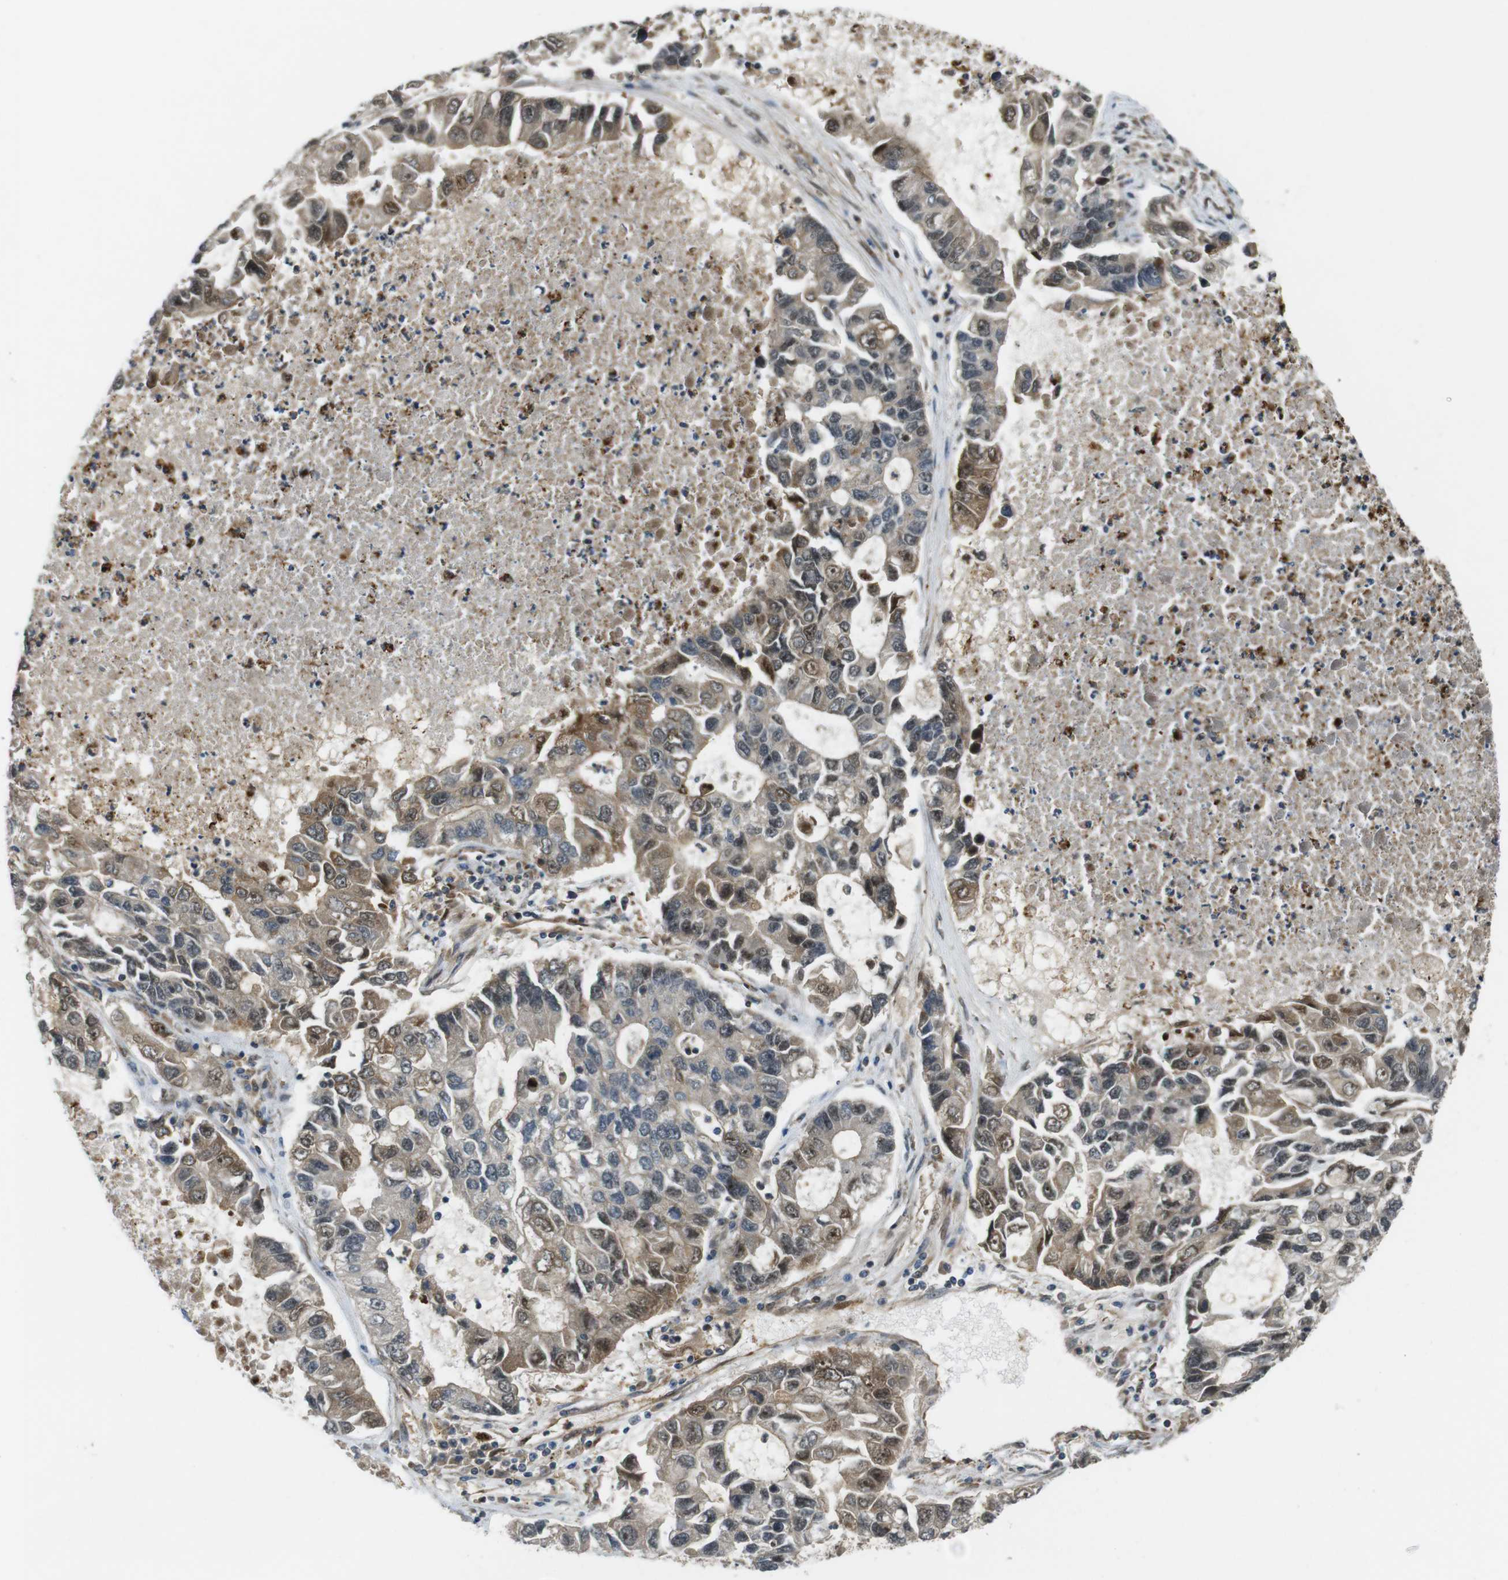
{"staining": {"intensity": "moderate", "quantity": ">75%", "location": "cytoplasmic/membranous,nuclear"}, "tissue": "lung cancer", "cell_type": "Tumor cells", "image_type": "cancer", "snomed": [{"axis": "morphology", "description": "Adenocarcinoma, NOS"}, {"axis": "topography", "description": "Lung"}], "caption": "The immunohistochemical stain shows moderate cytoplasmic/membranous and nuclear expression in tumor cells of lung cancer tissue. The protein is stained brown, and the nuclei are stained in blue (DAB IHC with brightfield microscopy, high magnification).", "gene": "TSC1", "patient": {"sex": "female", "age": 51}}